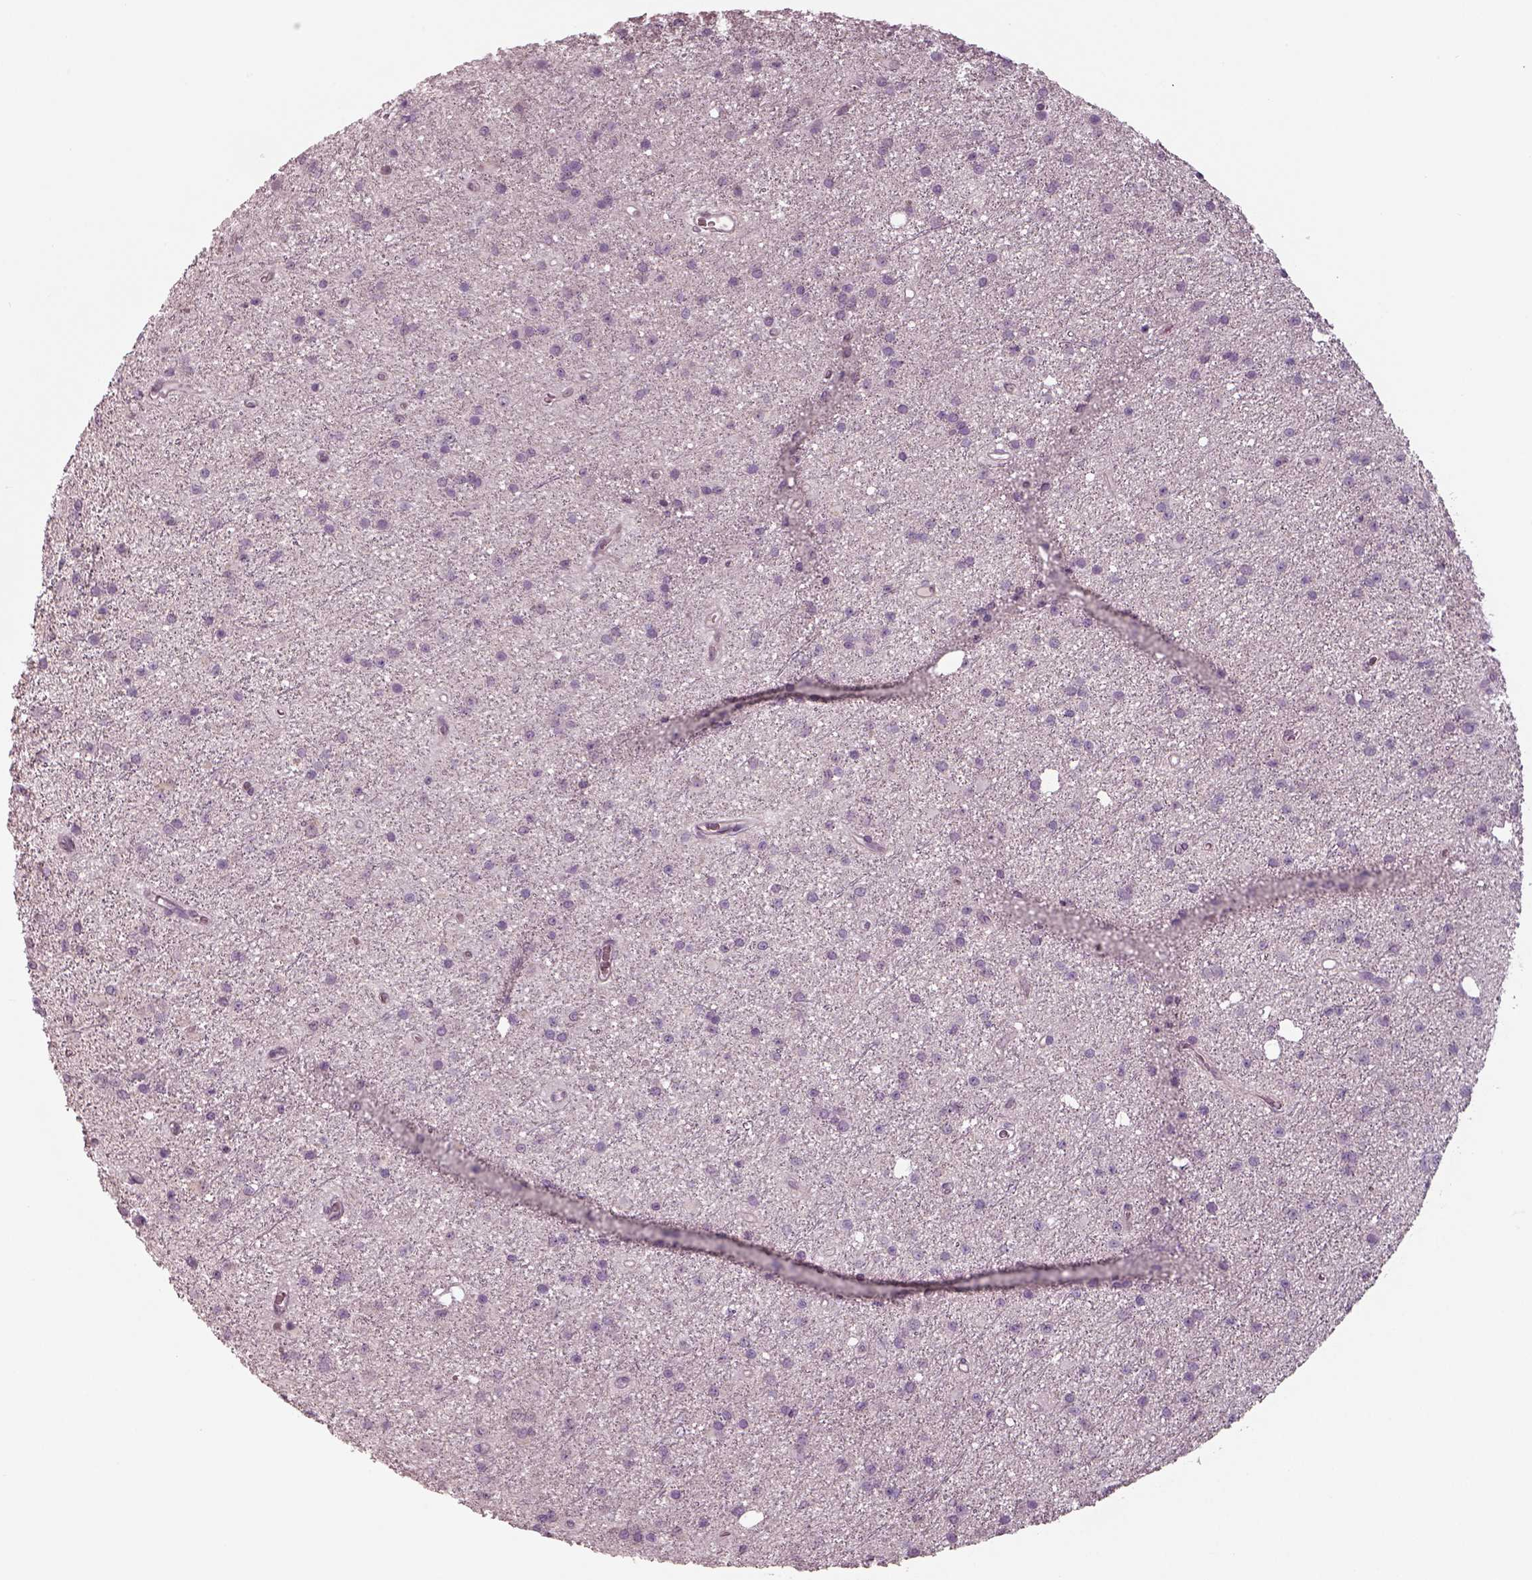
{"staining": {"intensity": "negative", "quantity": "none", "location": "none"}, "tissue": "glioma", "cell_type": "Tumor cells", "image_type": "cancer", "snomed": [{"axis": "morphology", "description": "Glioma, malignant, Low grade"}, {"axis": "topography", "description": "Brain"}], "caption": "Tumor cells show no significant protein positivity in malignant low-grade glioma. The staining was performed using DAB (3,3'-diaminobenzidine) to visualize the protein expression in brown, while the nuclei were stained in blue with hematoxylin (Magnification: 20x).", "gene": "SEPTIN14", "patient": {"sex": "male", "age": 27}}